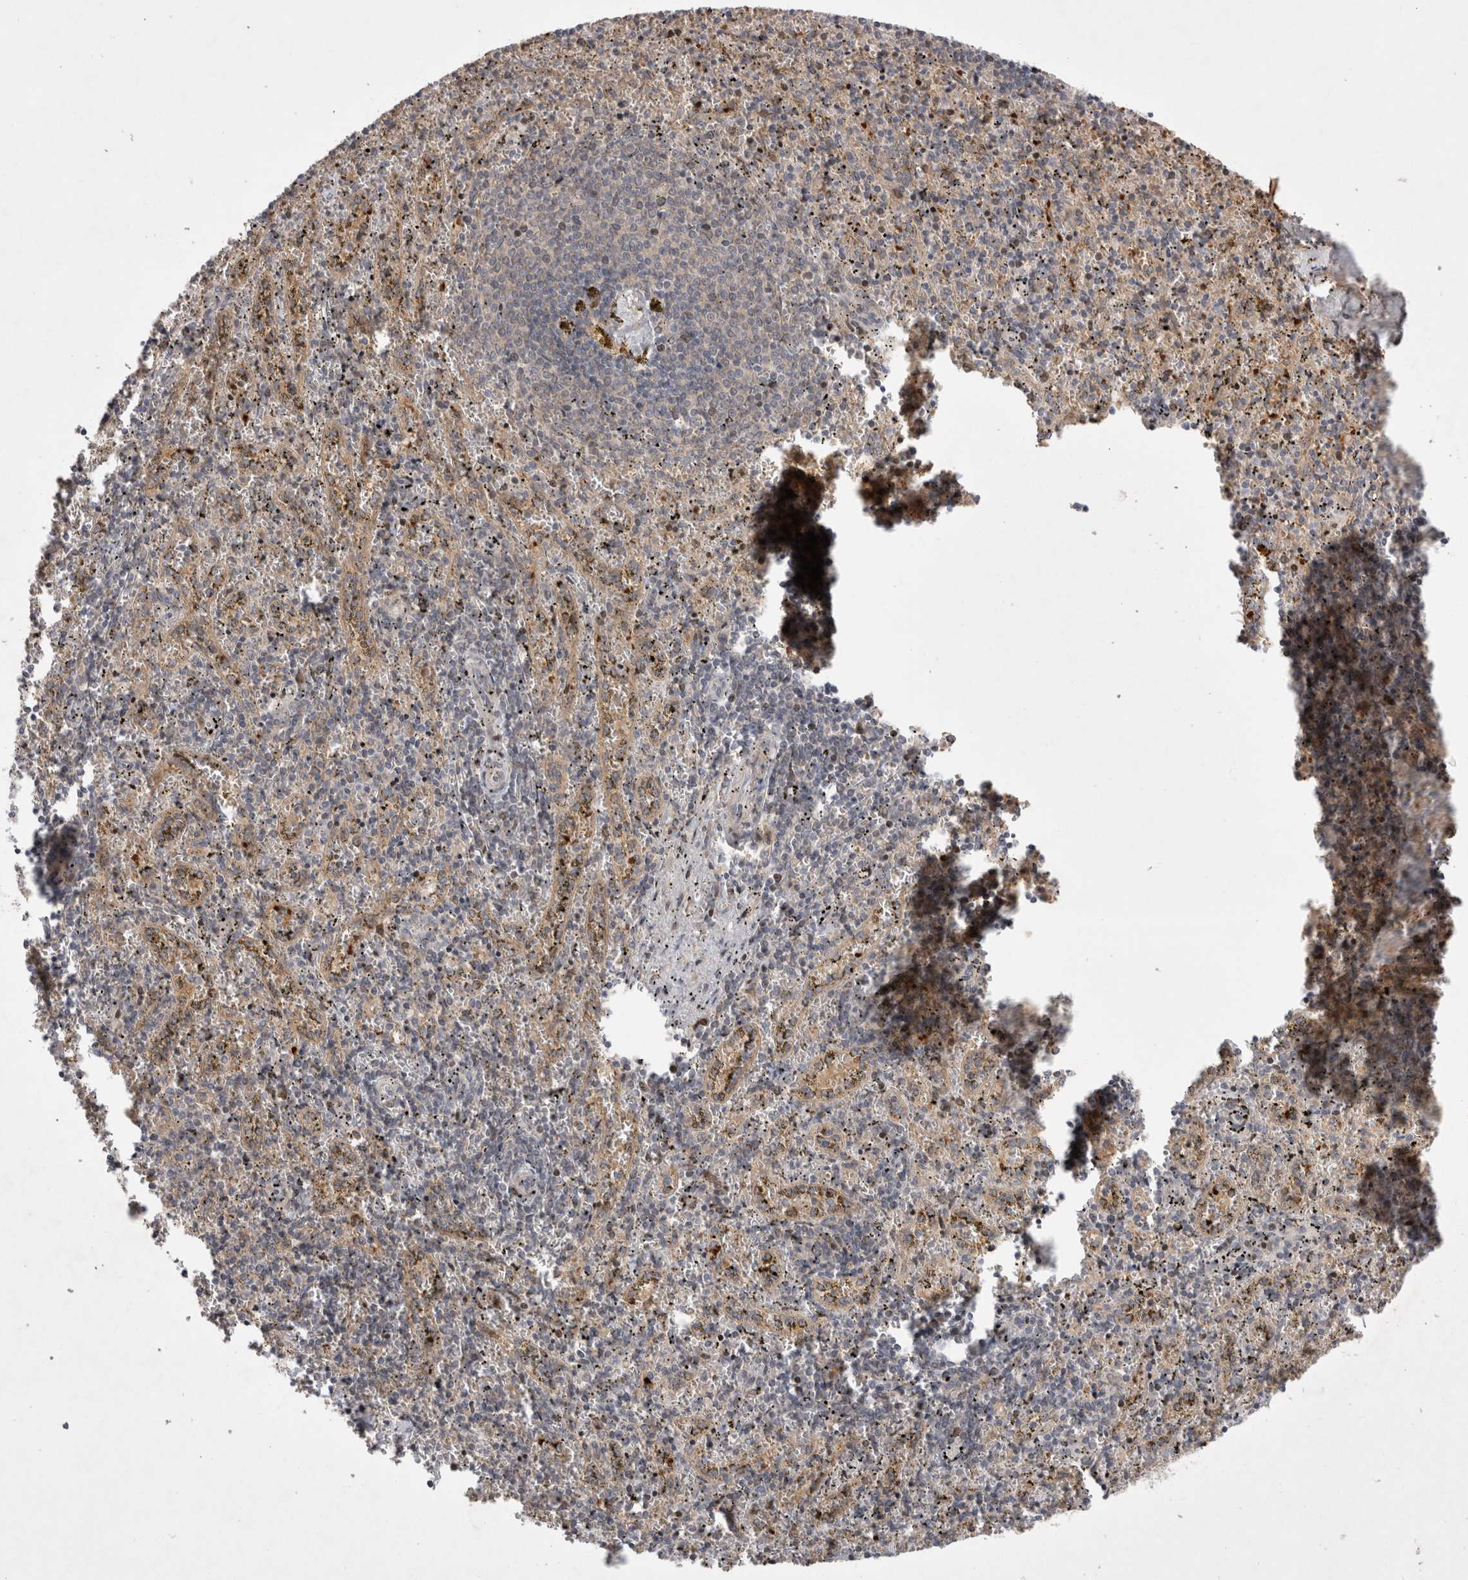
{"staining": {"intensity": "negative", "quantity": "none", "location": "none"}, "tissue": "spleen", "cell_type": "Cells in red pulp", "image_type": "normal", "snomed": [{"axis": "morphology", "description": "Normal tissue, NOS"}, {"axis": "topography", "description": "Spleen"}], "caption": "Immunohistochemistry (IHC) of normal spleen shows no expression in cells in red pulp.", "gene": "PLEKHM1", "patient": {"sex": "male", "age": 11}}